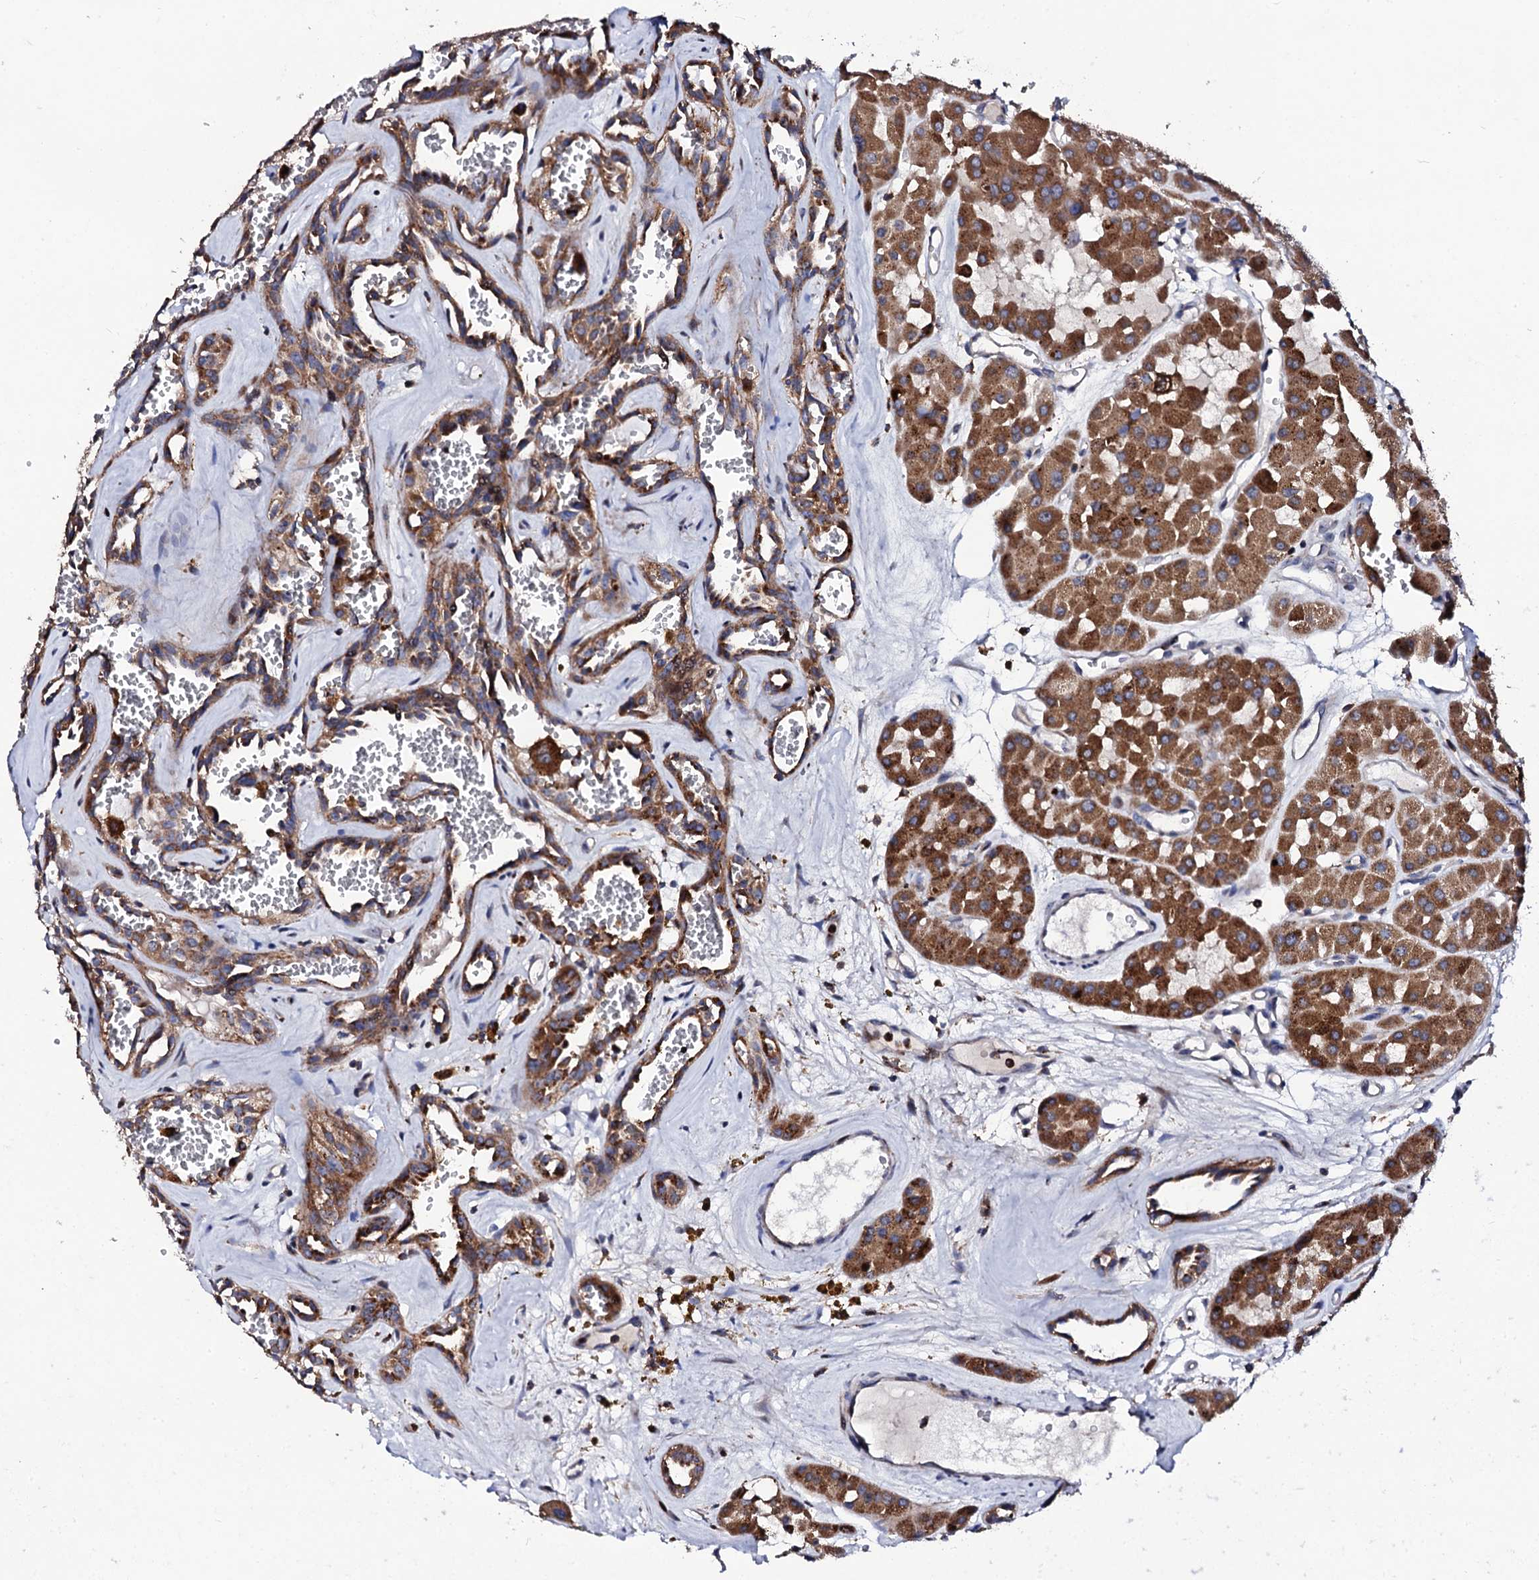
{"staining": {"intensity": "moderate", "quantity": ">75%", "location": "cytoplasmic/membranous"}, "tissue": "renal cancer", "cell_type": "Tumor cells", "image_type": "cancer", "snomed": [{"axis": "morphology", "description": "Carcinoma, NOS"}, {"axis": "topography", "description": "Kidney"}], "caption": "Immunohistochemical staining of human carcinoma (renal) shows medium levels of moderate cytoplasmic/membranous protein staining in about >75% of tumor cells.", "gene": "TCIRG1", "patient": {"sex": "female", "age": 75}}